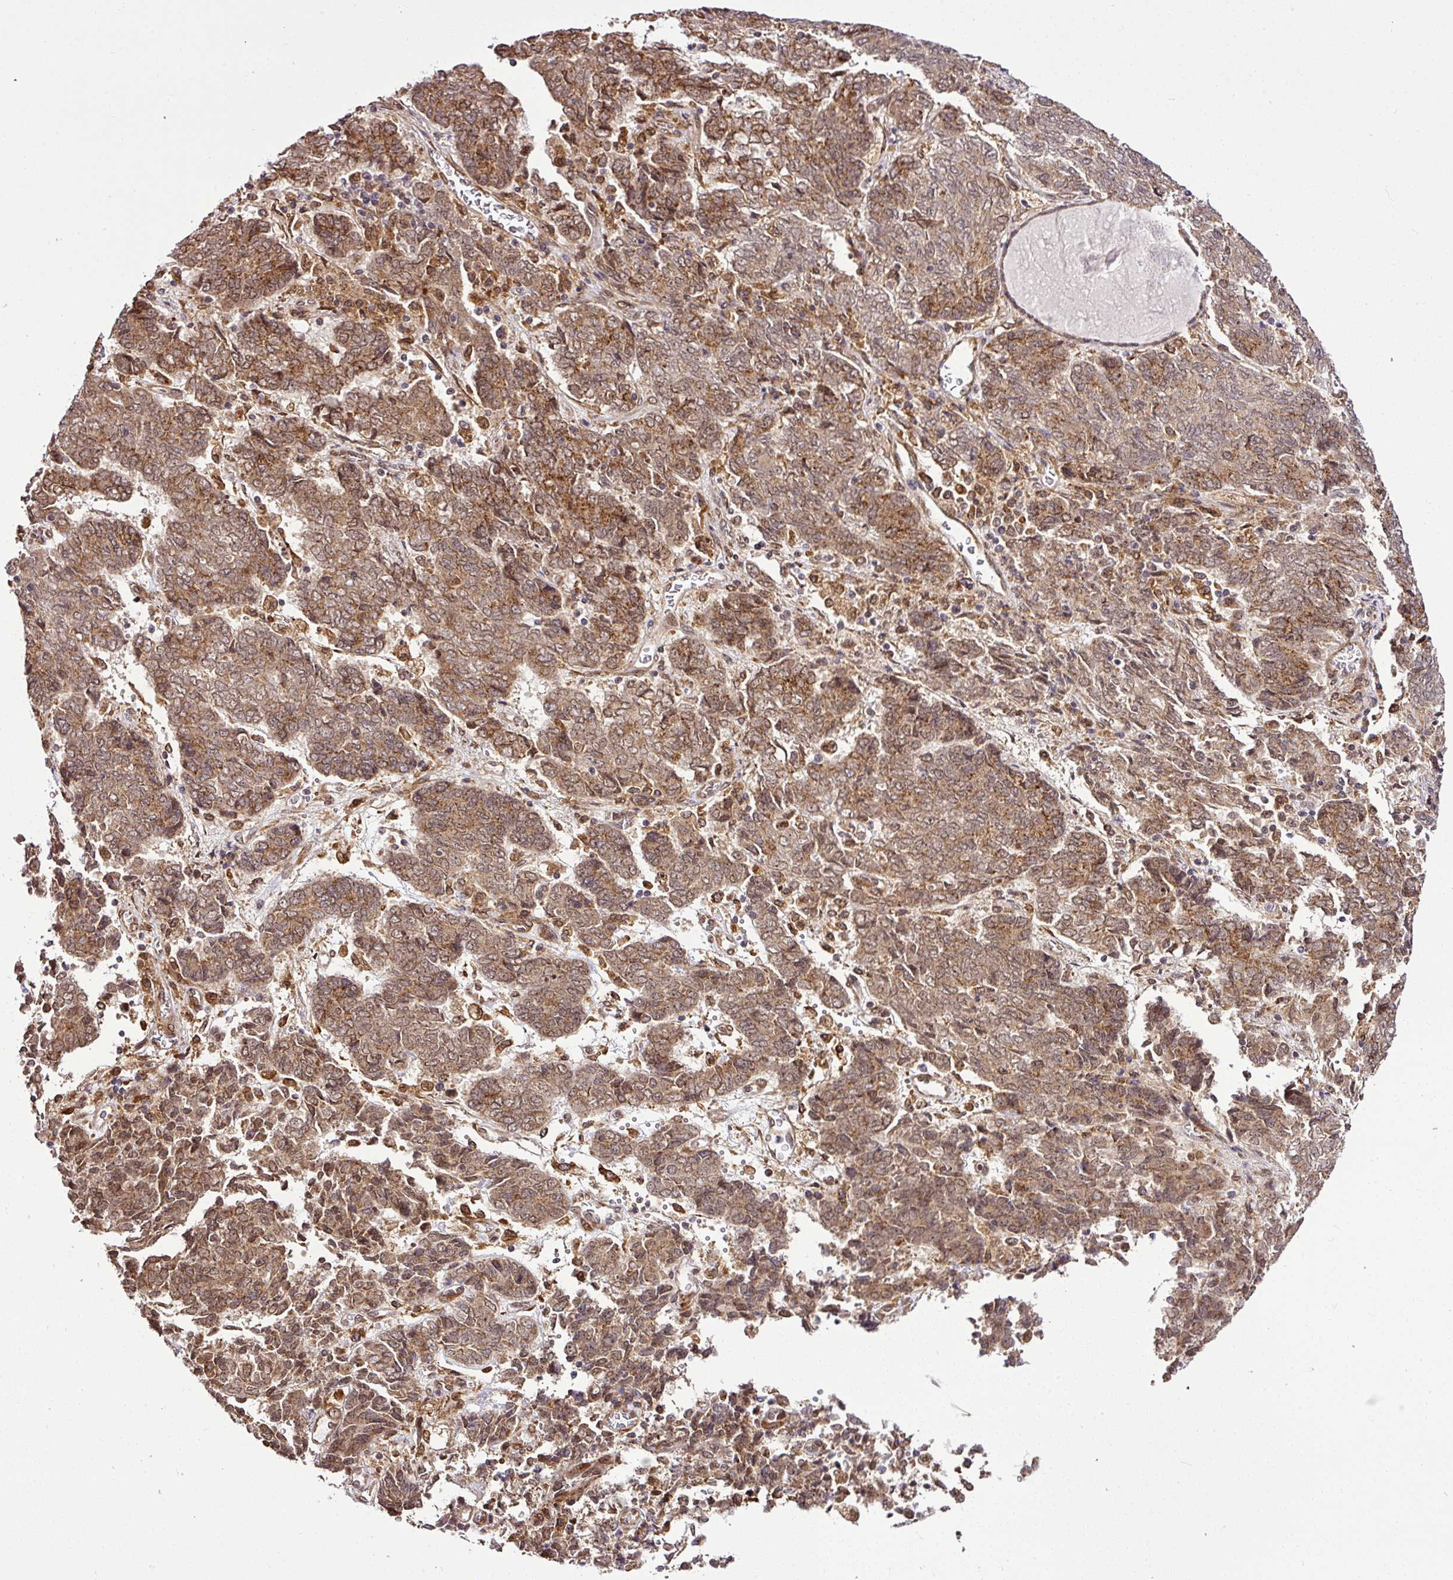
{"staining": {"intensity": "moderate", "quantity": ">75%", "location": "cytoplasmic/membranous,nuclear"}, "tissue": "endometrial cancer", "cell_type": "Tumor cells", "image_type": "cancer", "snomed": [{"axis": "morphology", "description": "Adenocarcinoma, NOS"}, {"axis": "topography", "description": "Endometrium"}], "caption": "This is an image of immunohistochemistry staining of adenocarcinoma (endometrial), which shows moderate positivity in the cytoplasmic/membranous and nuclear of tumor cells.", "gene": "FAM153A", "patient": {"sex": "female", "age": 80}}